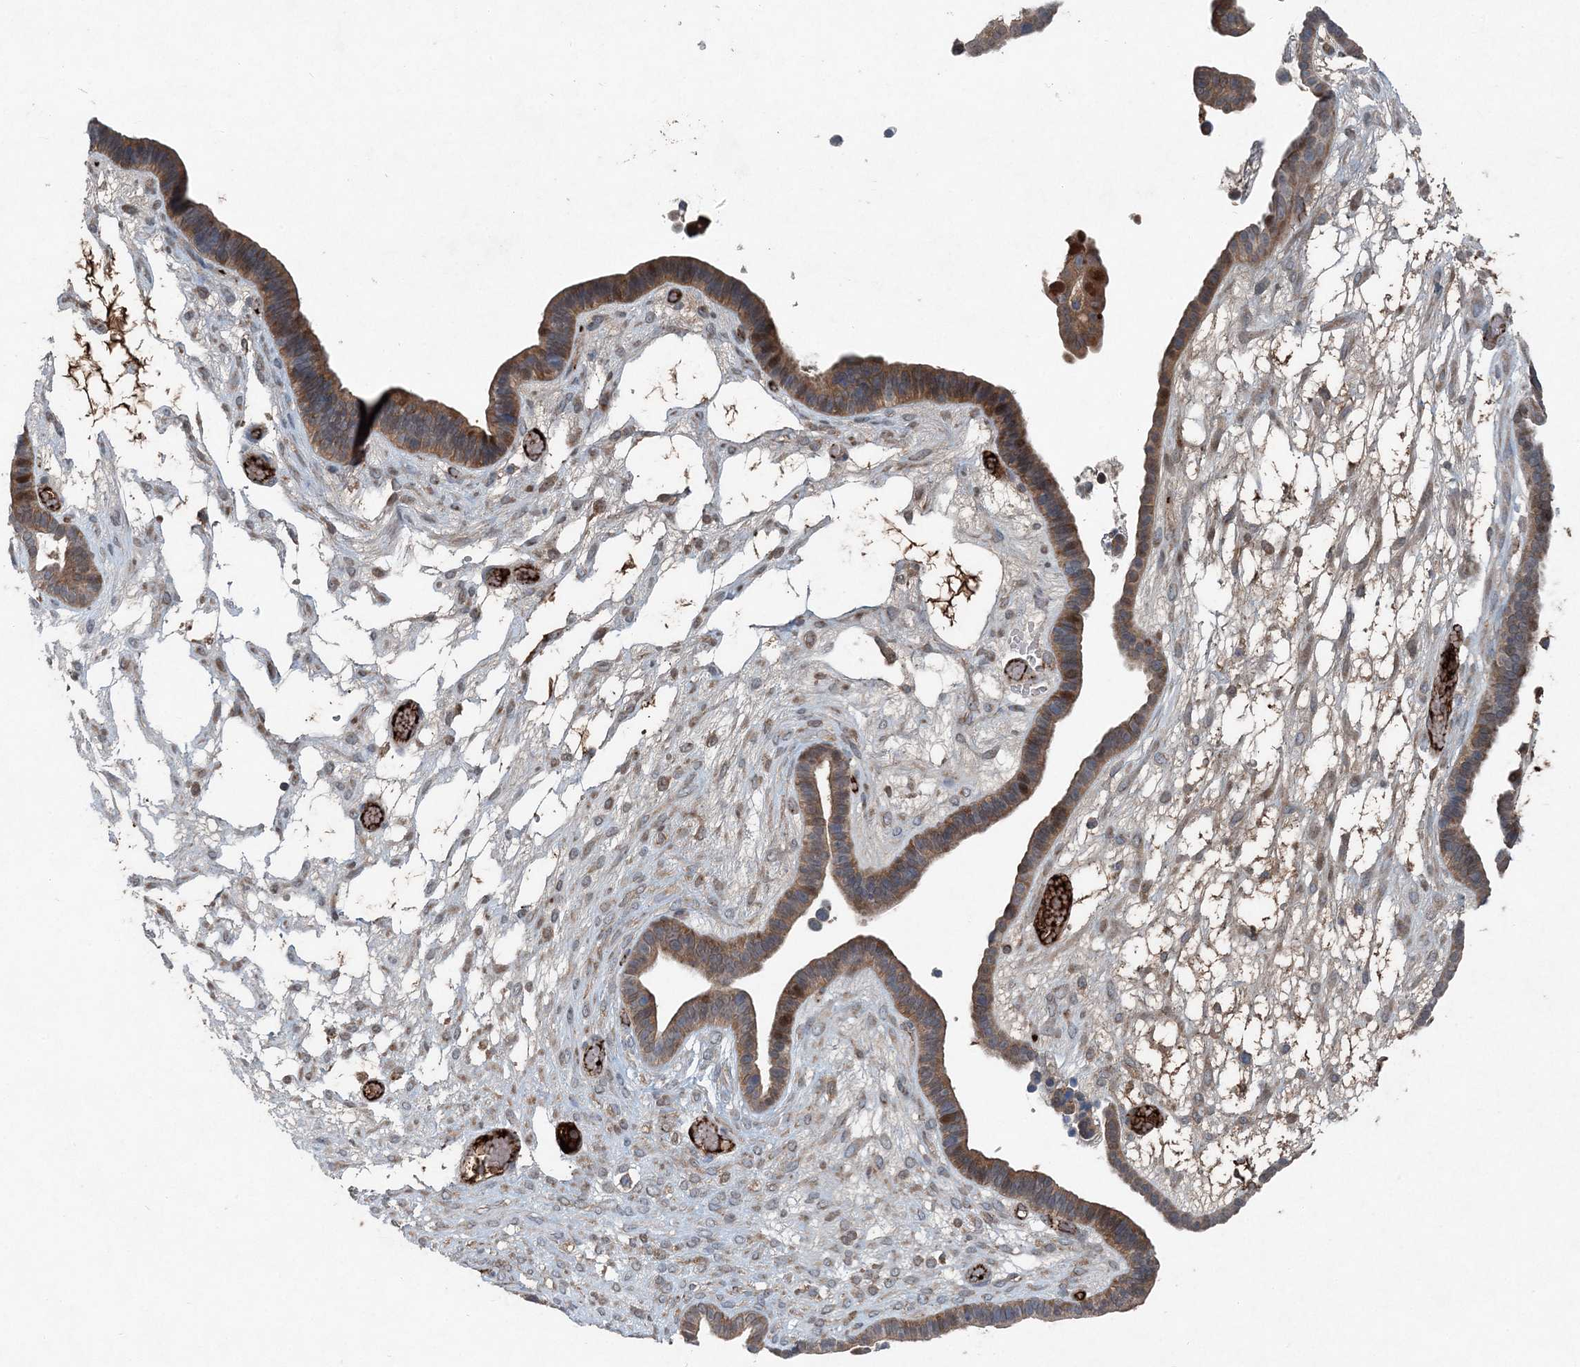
{"staining": {"intensity": "moderate", "quantity": ">75%", "location": "cytoplasmic/membranous"}, "tissue": "ovarian cancer", "cell_type": "Tumor cells", "image_type": "cancer", "snomed": [{"axis": "morphology", "description": "Cystadenocarcinoma, serous, NOS"}, {"axis": "topography", "description": "Ovary"}], "caption": "Serous cystadenocarcinoma (ovarian) stained with a protein marker exhibits moderate staining in tumor cells.", "gene": "ABHD14B", "patient": {"sex": "female", "age": 56}}